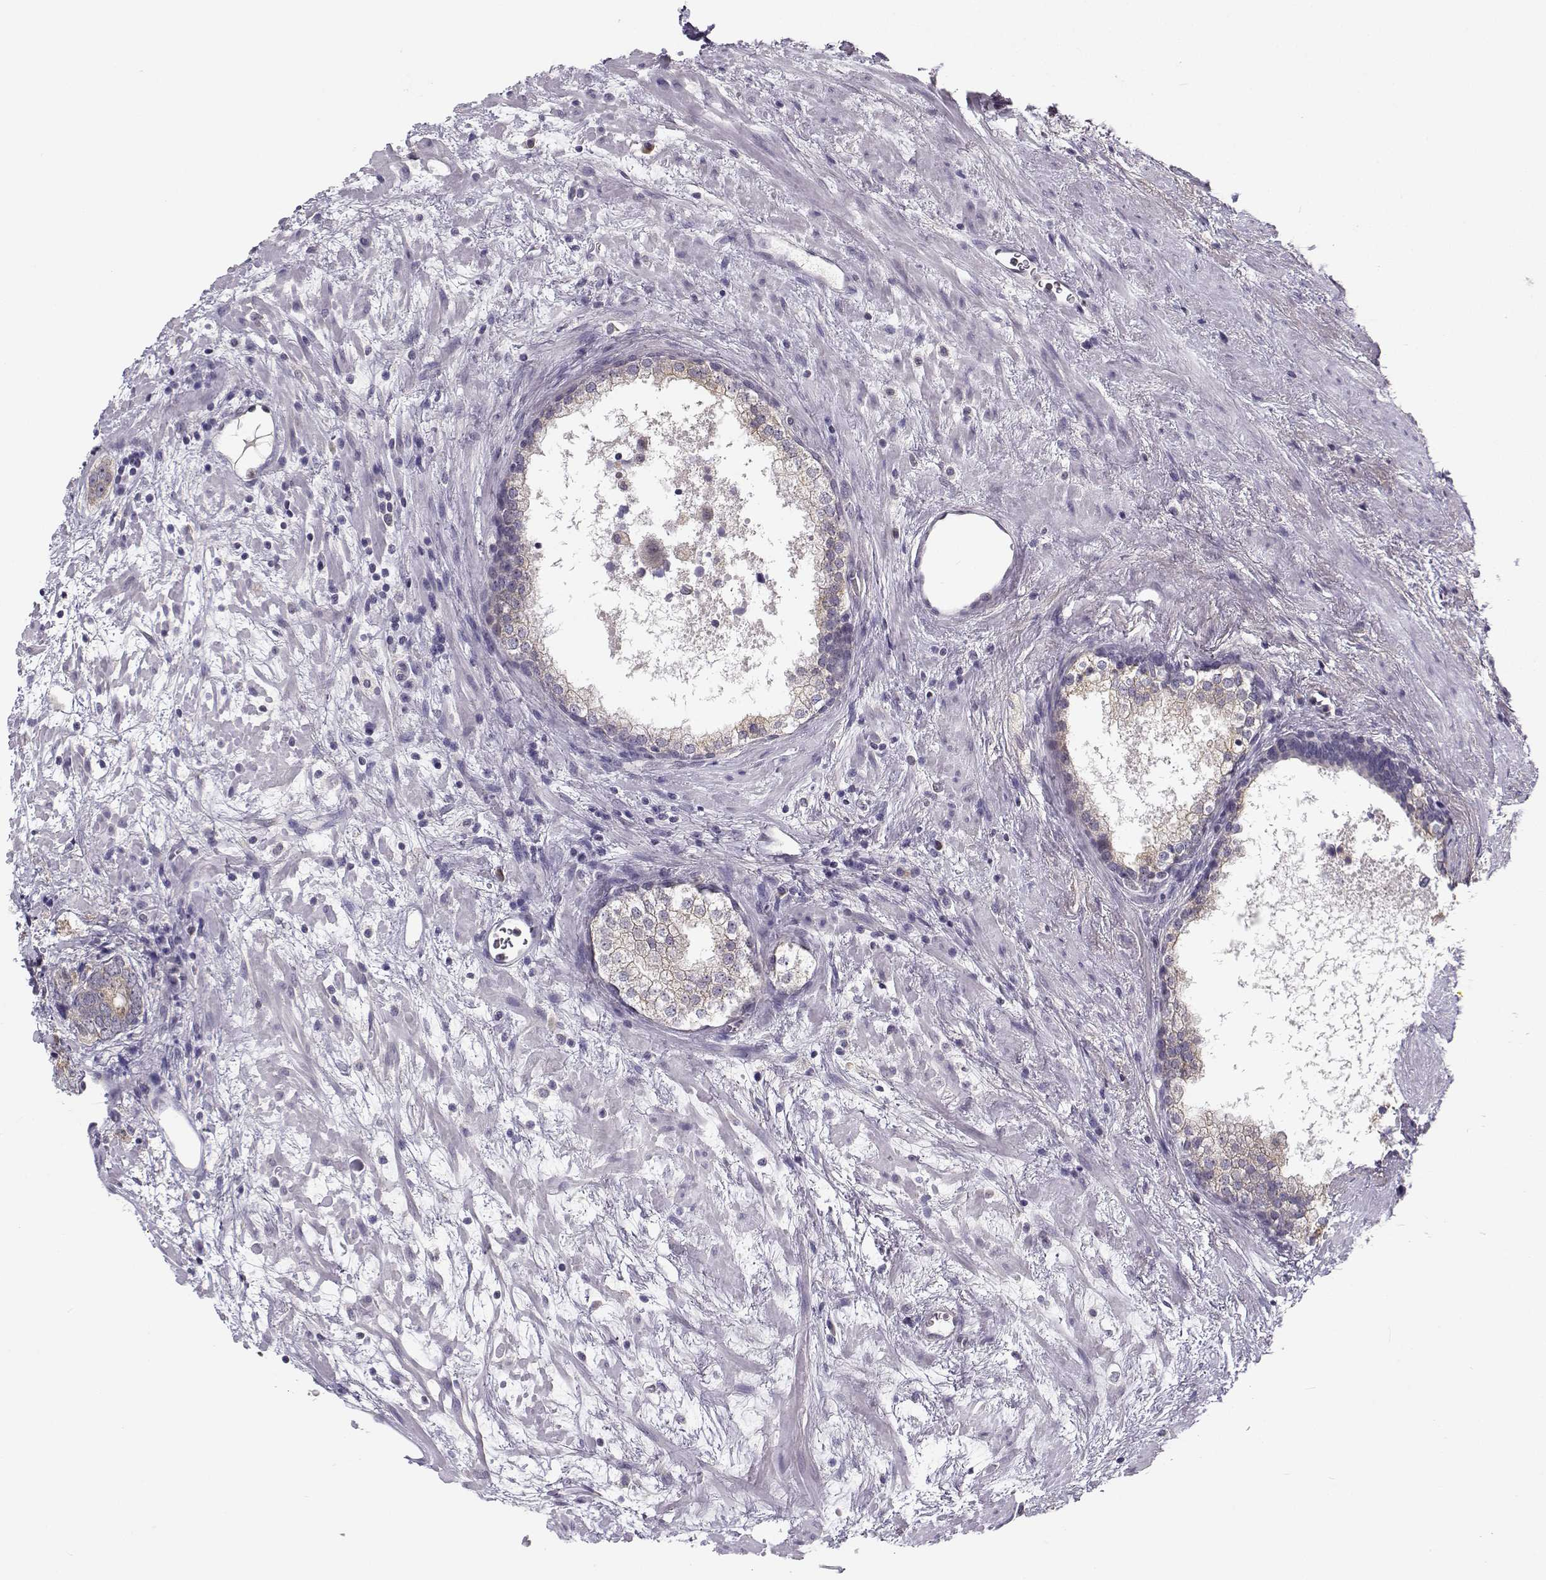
{"staining": {"intensity": "weak", "quantity": "25%-75%", "location": "cytoplasmic/membranous"}, "tissue": "prostate cancer", "cell_type": "Tumor cells", "image_type": "cancer", "snomed": [{"axis": "morphology", "description": "Adenocarcinoma, NOS"}, {"axis": "topography", "description": "Prostate and seminal vesicle, NOS"}], "caption": "Immunohistochemistry (IHC) photomicrograph of neoplastic tissue: prostate cancer (adenocarcinoma) stained using immunohistochemistry (IHC) displays low levels of weak protein expression localized specifically in the cytoplasmic/membranous of tumor cells, appearing as a cytoplasmic/membranous brown color.", "gene": "TMEM145", "patient": {"sex": "male", "age": 63}}